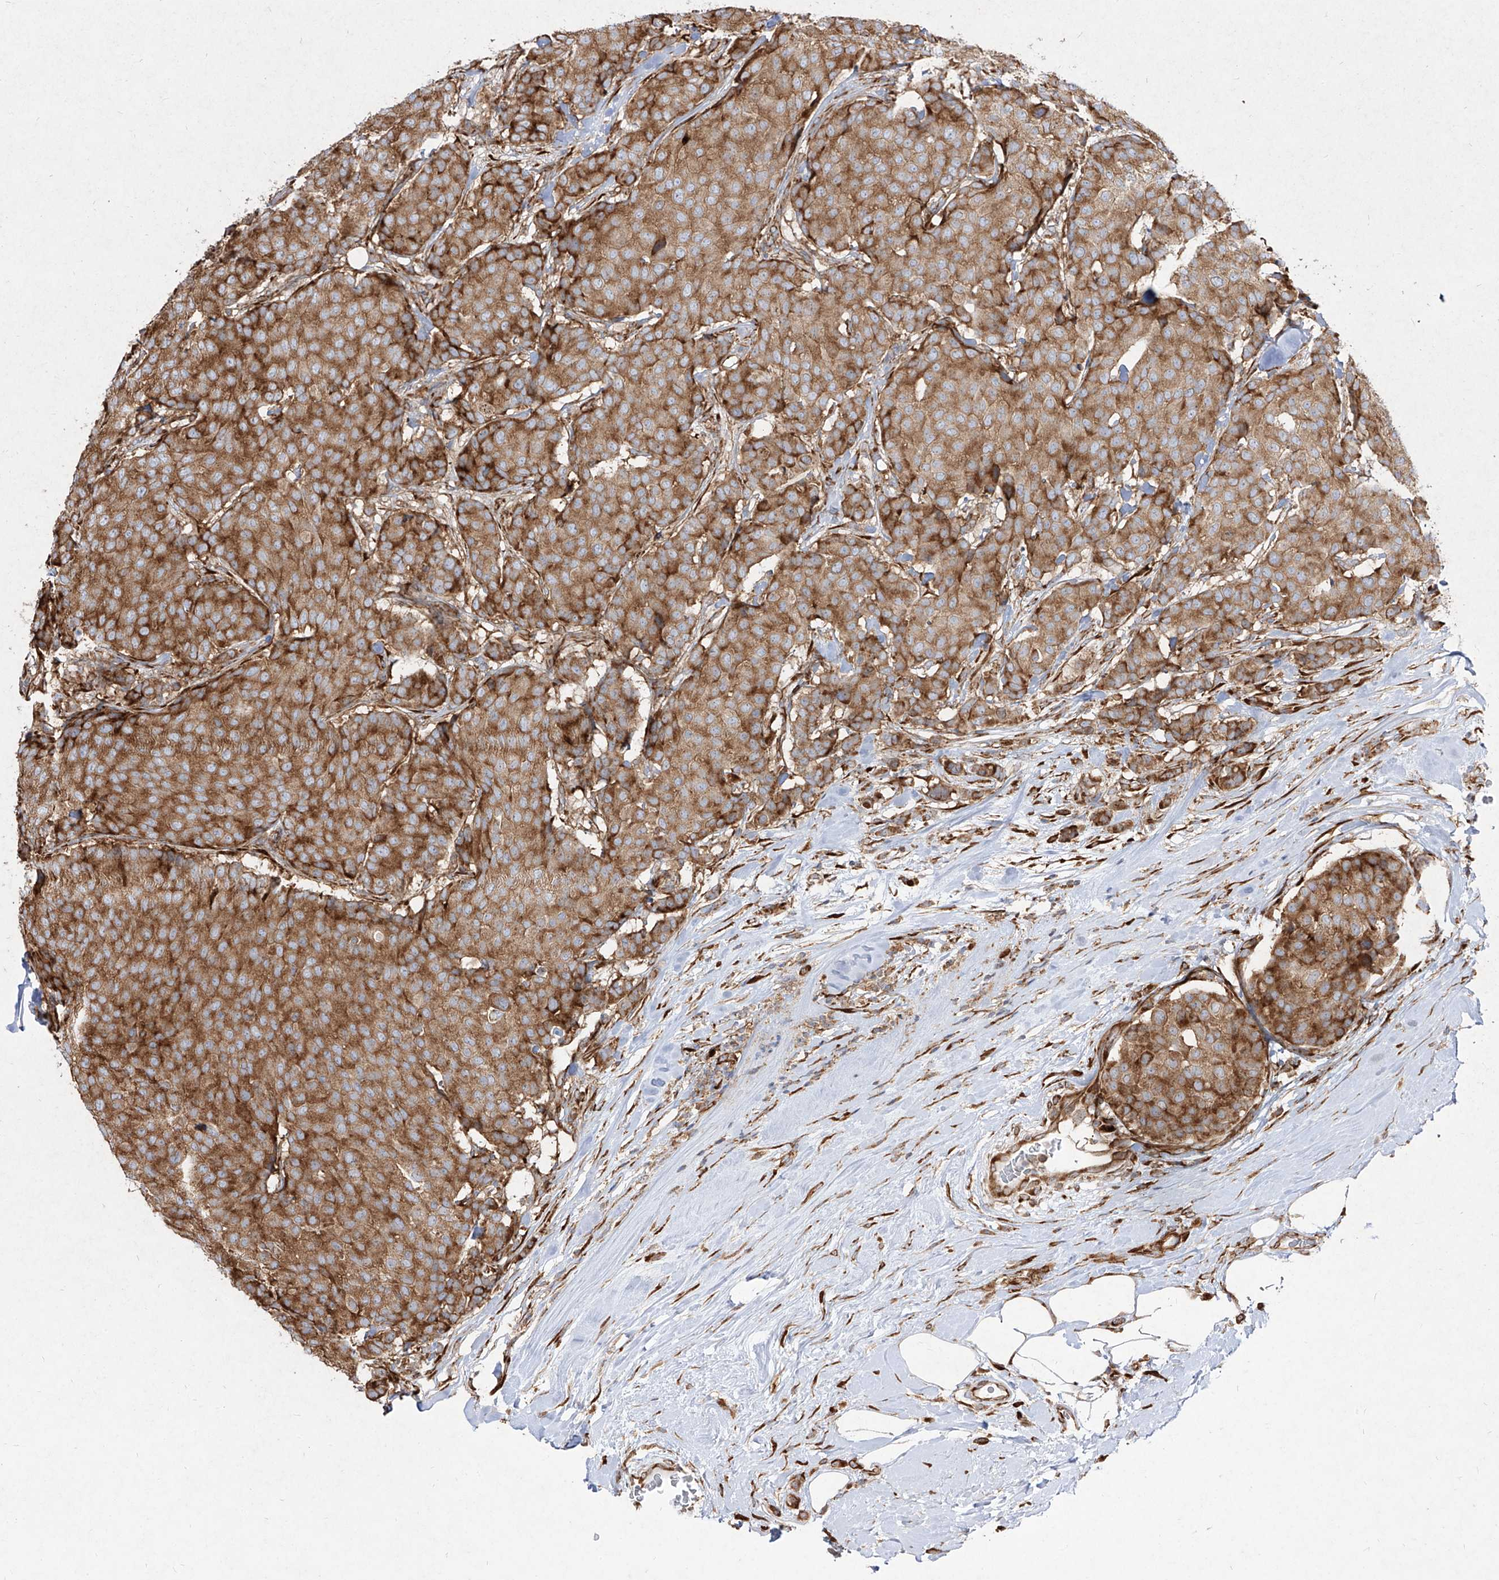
{"staining": {"intensity": "strong", "quantity": ">75%", "location": "cytoplasmic/membranous"}, "tissue": "breast cancer", "cell_type": "Tumor cells", "image_type": "cancer", "snomed": [{"axis": "morphology", "description": "Duct carcinoma"}, {"axis": "topography", "description": "Breast"}], "caption": "The immunohistochemical stain labels strong cytoplasmic/membranous positivity in tumor cells of intraductal carcinoma (breast) tissue.", "gene": "RPS25", "patient": {"sex": "female", "age": 75}}